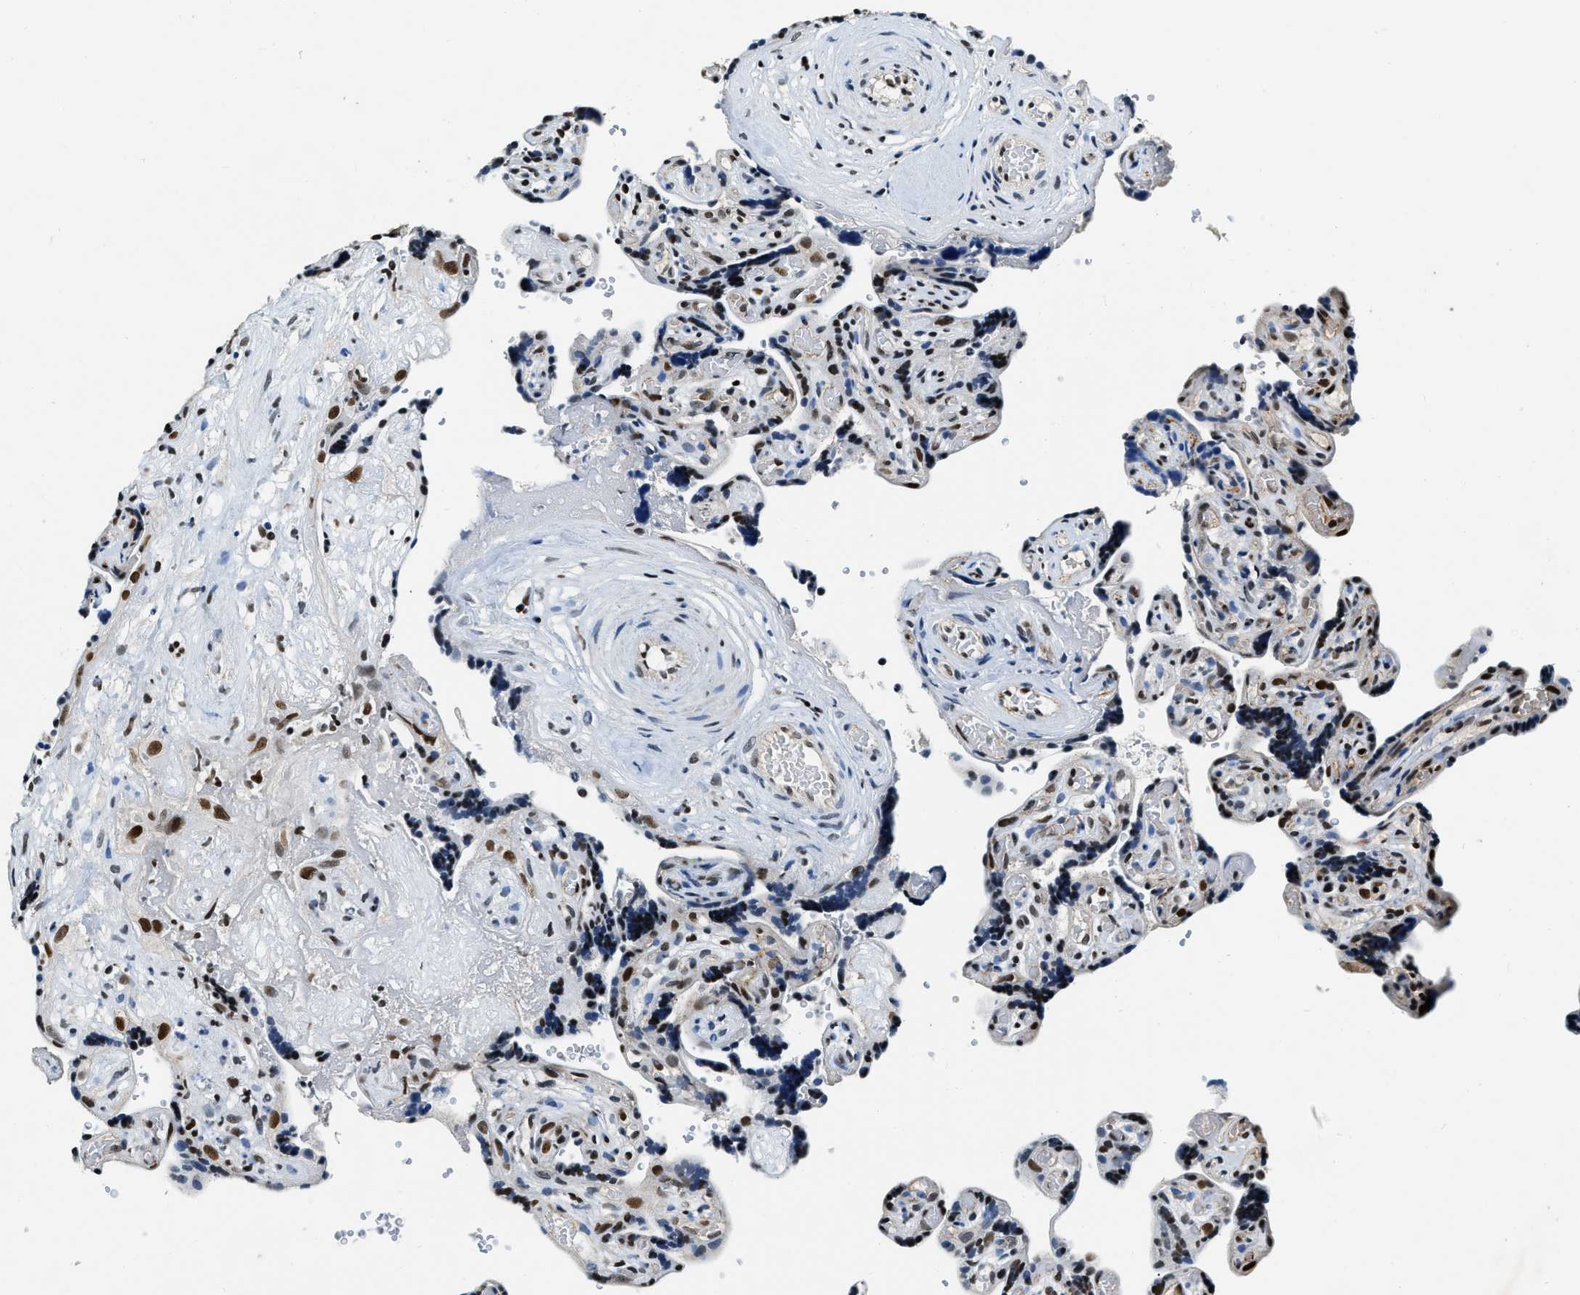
{"staining": {"intensity": "strong", "quantity": ">75%", "location": "nuclear"}, "tissue": "placenta", "cell_type": "Decidual cells", "image_type": "normal", "snomed": [{"axis": "morphology", "description": "Normal tissue, NOS"}, {"axis": "topography", "description": "Placenta"}], "caption": "Immunohistochemical staining of benign placenta exhibits >75% levels of strong nuclear protein staining in about >75% of decidual cells. The staining was performed using DAB to visualize the protein expression in brown, while the nuclei were stained in blue with hematoxylin (Magnification: 20x).", "gene": "CCNE1", "patient": {"sex": "female", "age": 30}}